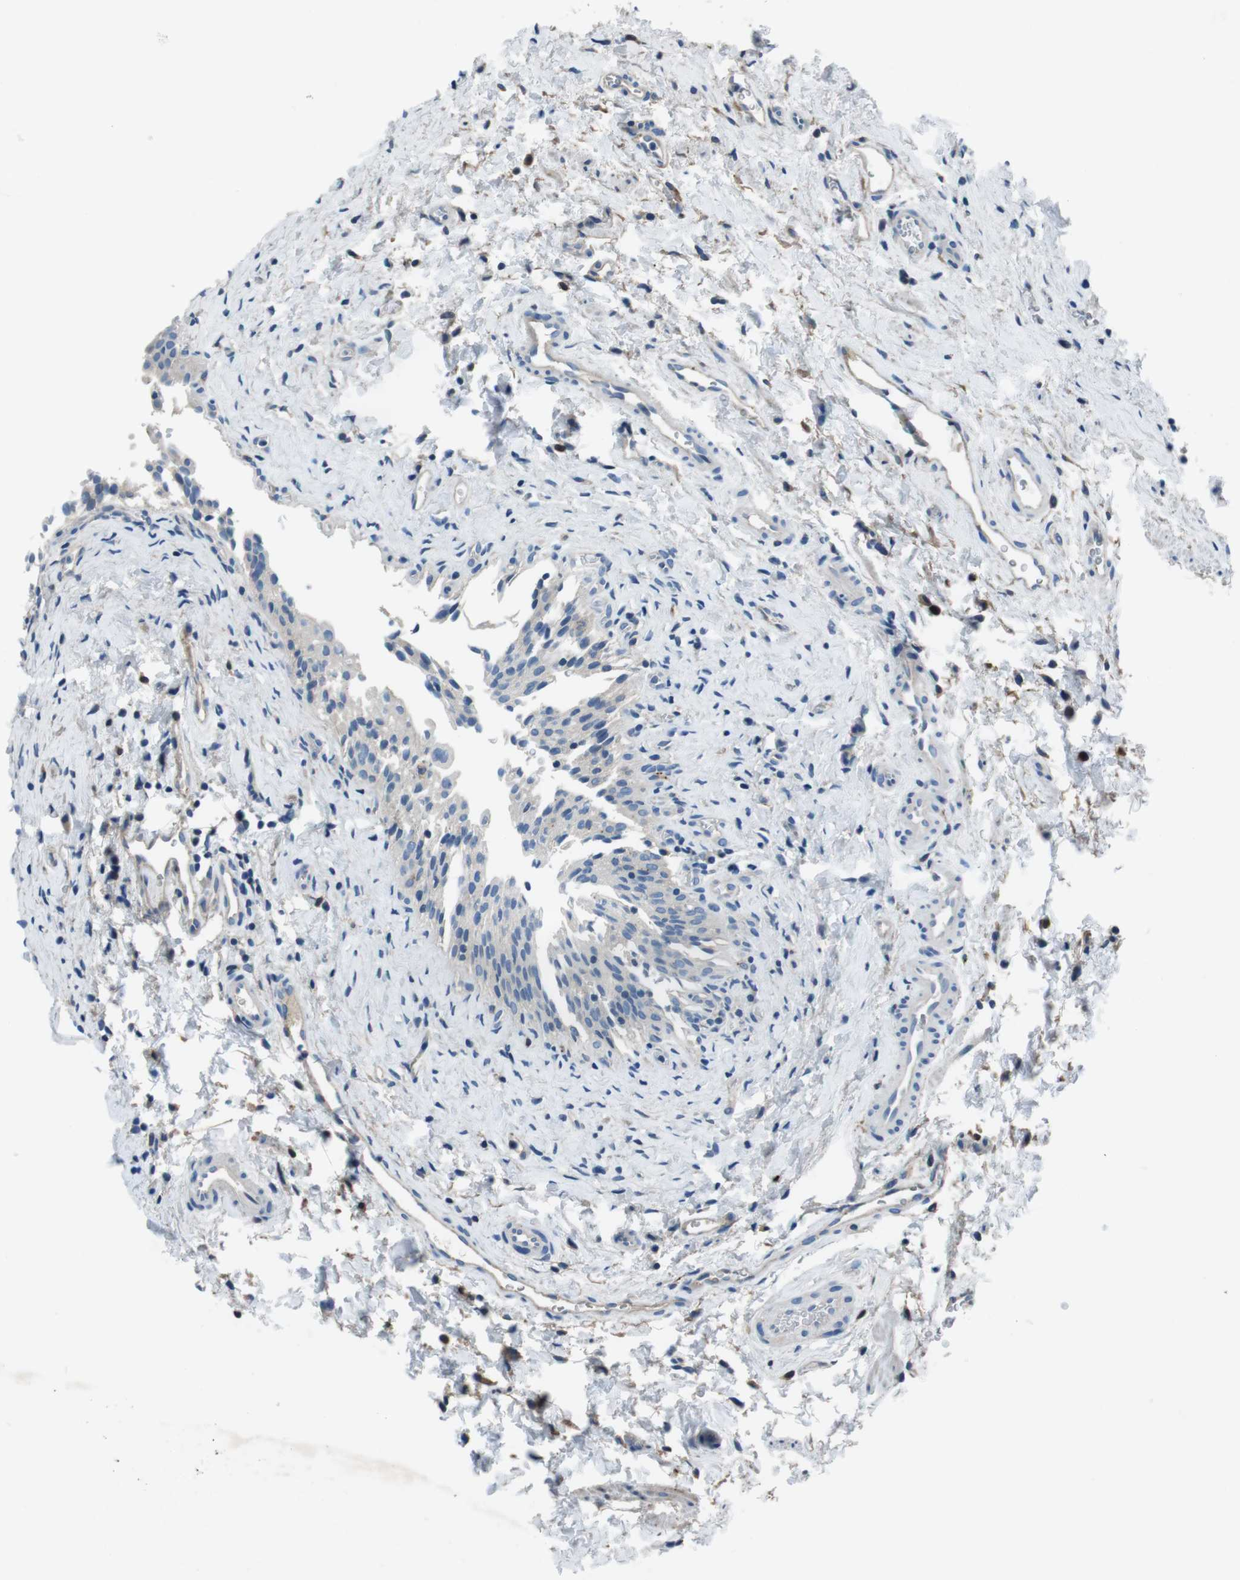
{"staining": {"intensity": "moderate", "quantity": "25%-75%", "location": "cytoplasmic/membranous"}, "tissue": "urinary bladder", "cell_type": "Urothelial cells", "image_type": "normal", "snomed": [{"axis": "morphology", "description": "Normal tissue, NOS"}, {"axis": "topography", "description": "Urinary bladder"}], "caption": "The immunohistochemical stain highlights moderate cytoplasmic/membranous expression in urothelial cells of benign urinary bladder. Immunohistochemistry stains the protein in brown and the nuclei are stained blue.", "gene": "TULP3", "patient": {"sex": "male", "age": 51}}